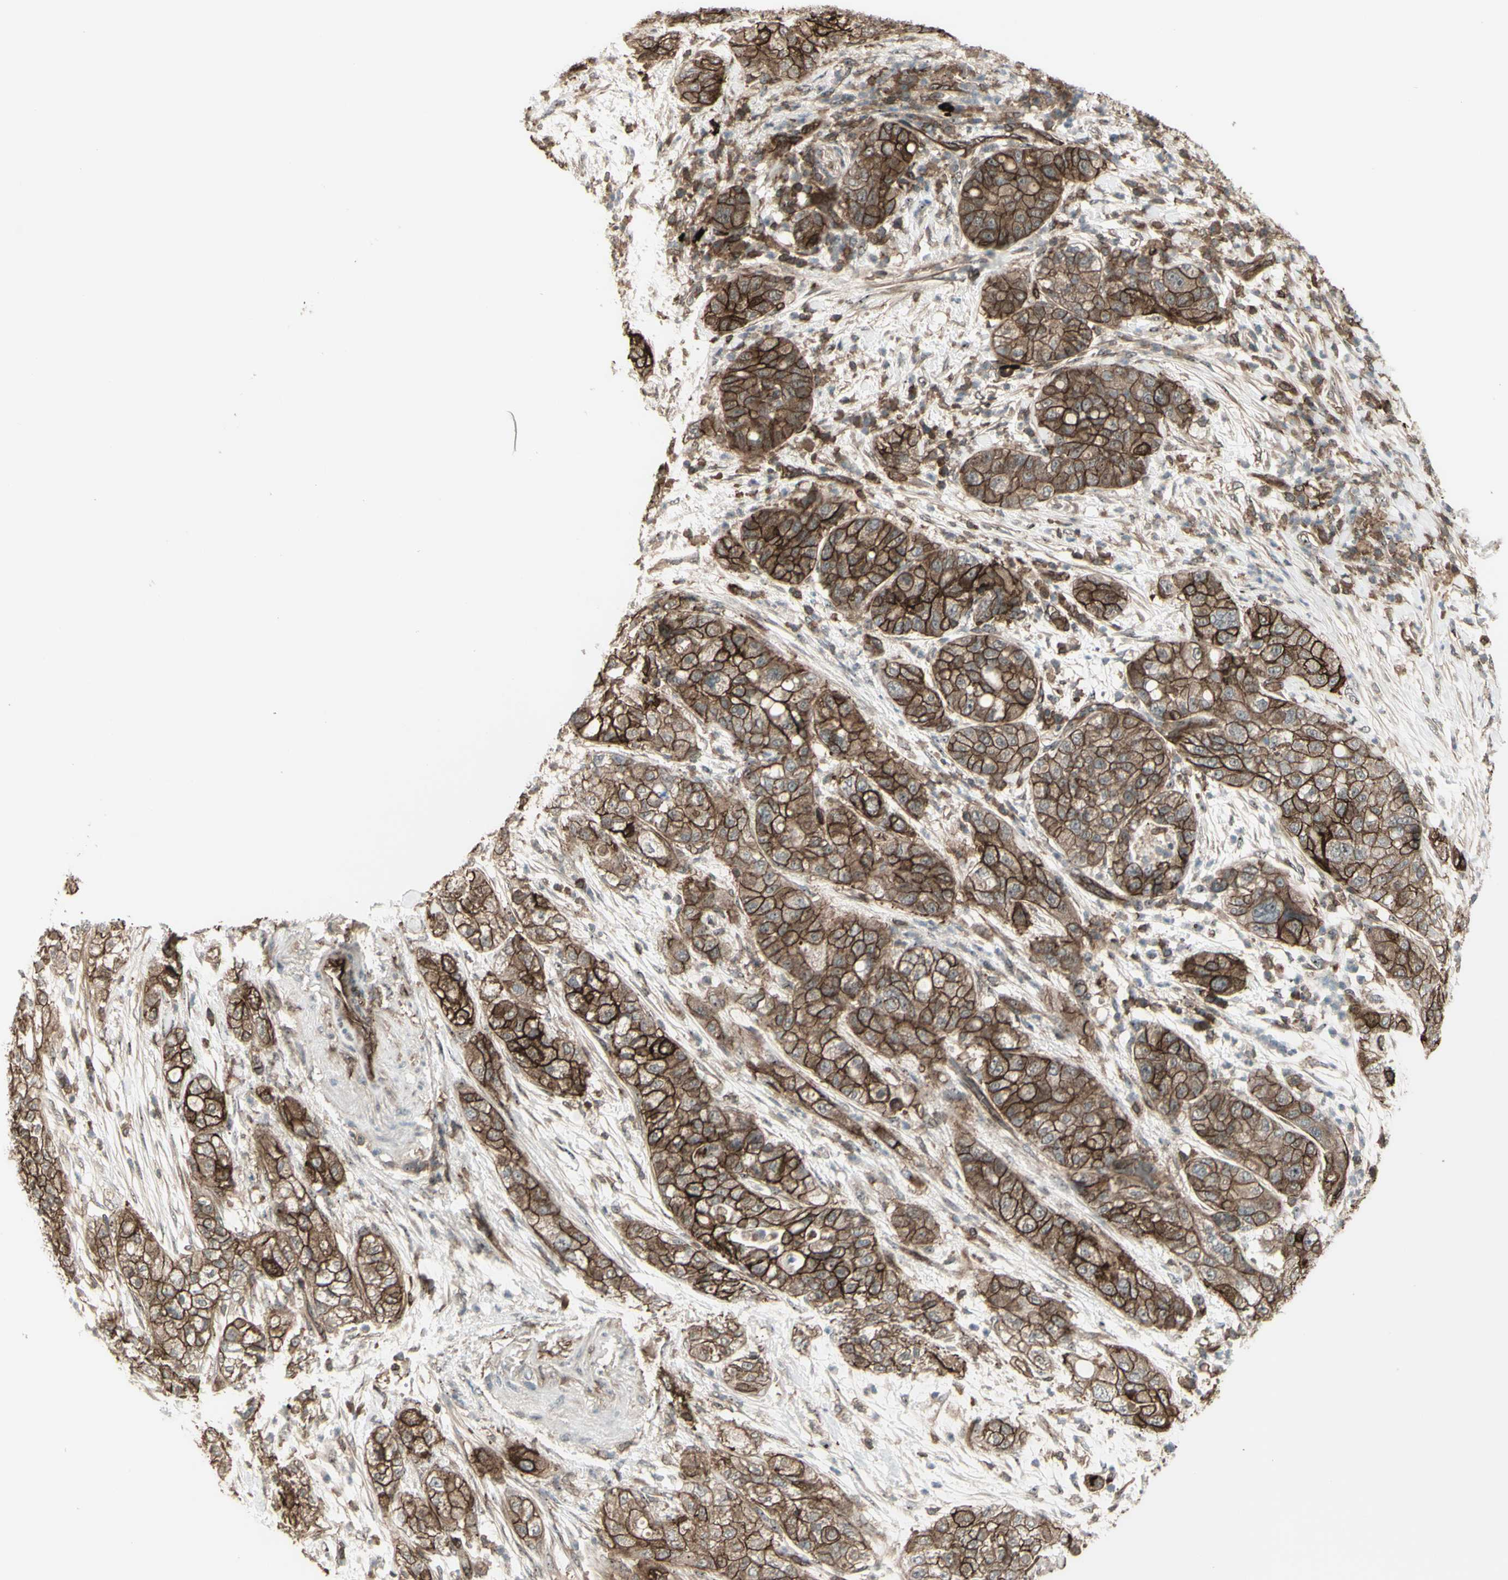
{"staining": {"intensity": "strong", "quantity": ">75%", "location": "cytoplasmic/membranous"}, "tissue": "pancreatic cancer", "cell_type": "Tumor cells", "image_type": "cancer", "snomed": [{"axis": "morphology", "description": "Adenocarcinoma, NOS"}, {"axis": "topography", "description": "Pancreas"}], "caption": "Immunohistochemical staining of human pancreatic cancer displays strong cytoplasmic/membranous protein staining in approximately >75% of tumor cells.", "gene": "FXYD5", "patient": {"sex": "female", "age": 78}}